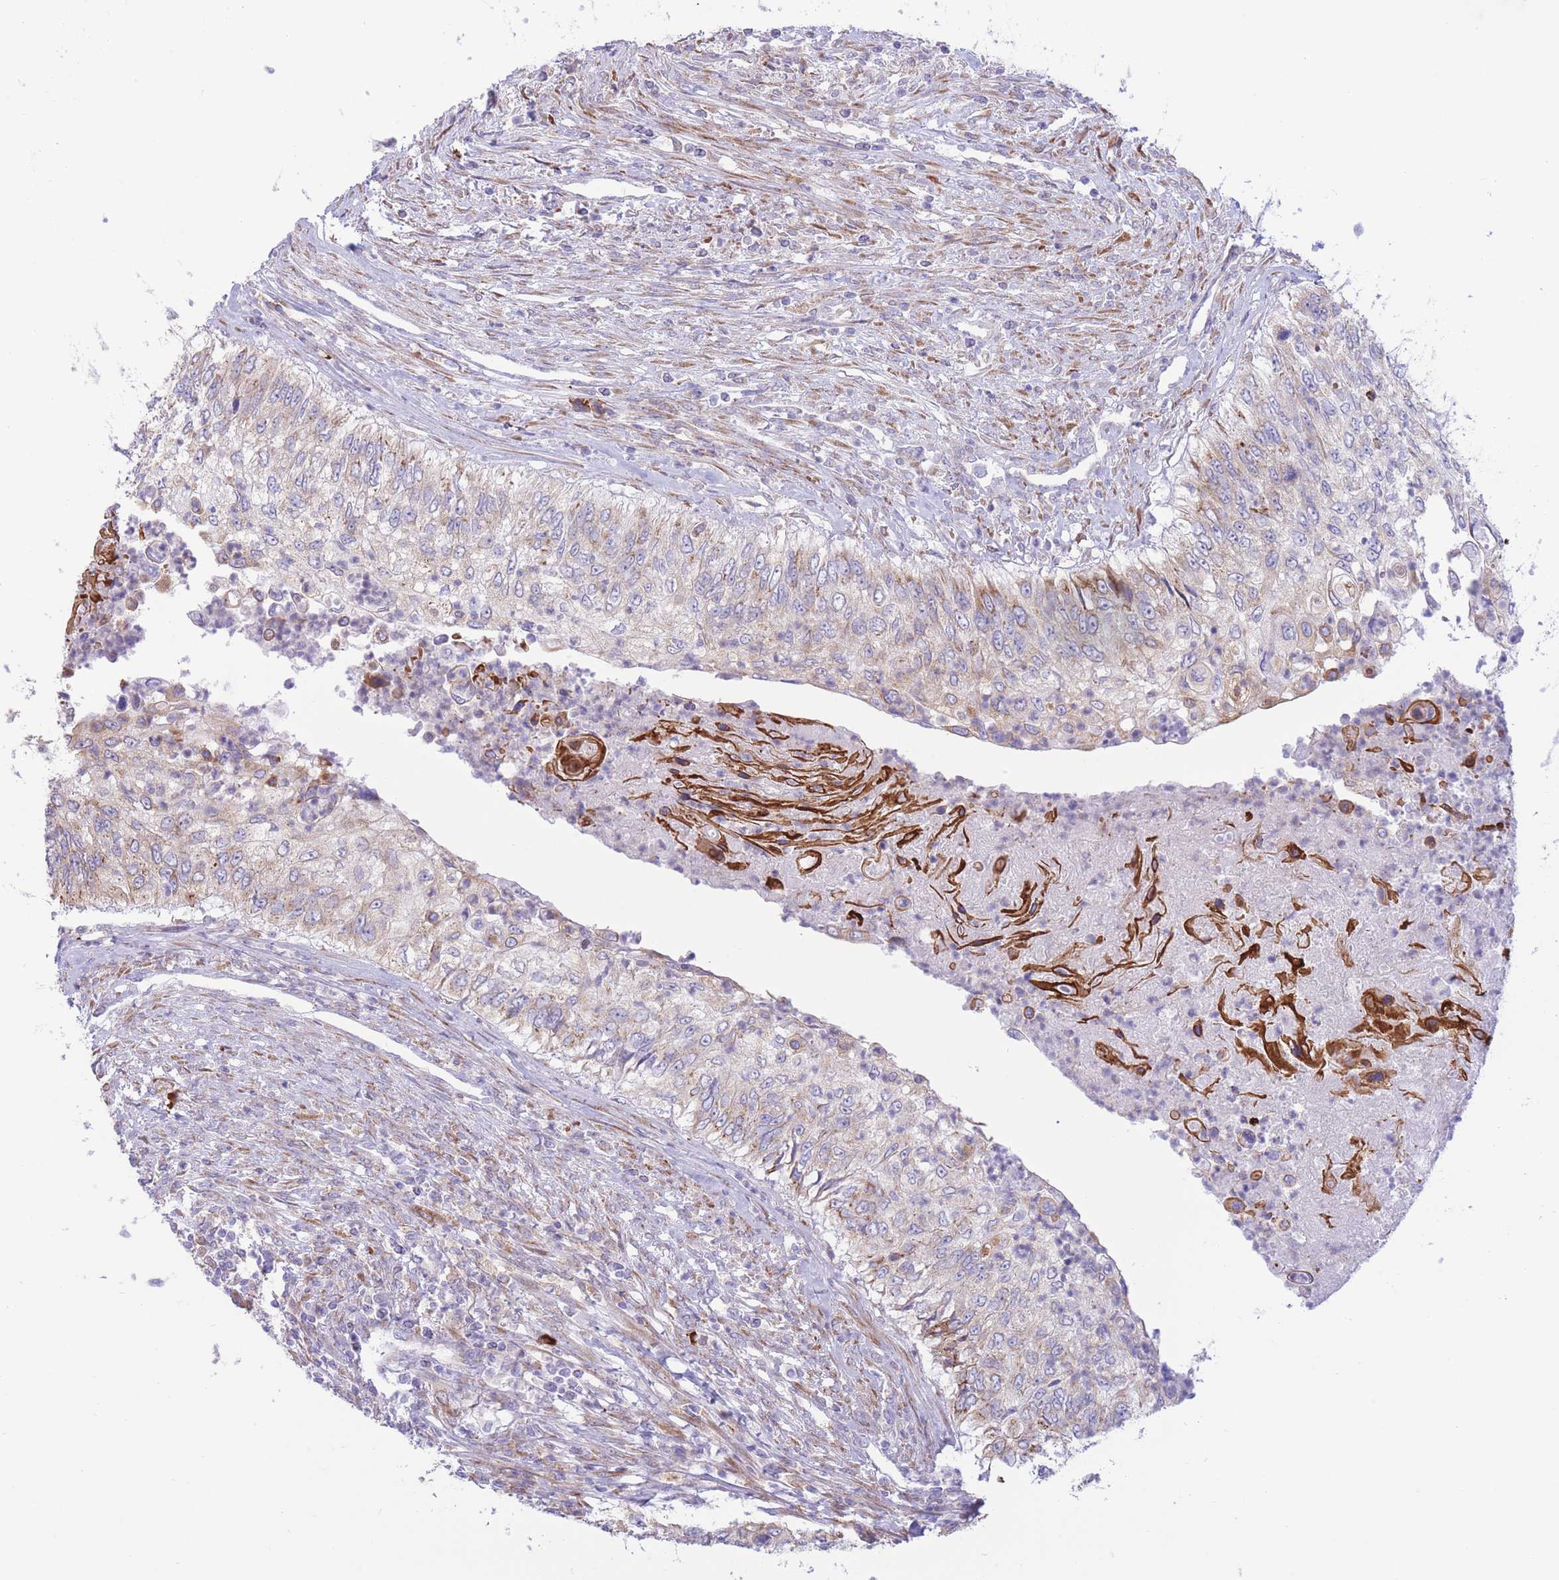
{"staining": {"intensity": "weak", "quantity": "<25%", "location": "cytoplasmic/membranous"}, "tissue": "urothelial cancer", "cell_type": "Tumor cells", "image_type": "cancer", "snomed": [{"axis": "morphology", "description": "Urothelial carcinoma, High grade"}, {"axis": "topography", "description": "Urinary bladder"}], "caption": "A high-resolution micrograph shows immunohistochemistry (IHC) staining of urothelial carcinoma (high-grade), which displays no significant staining in tumor cells.", "gene": "MYDGF", "patient": {"sex": "female", "age": 60}}